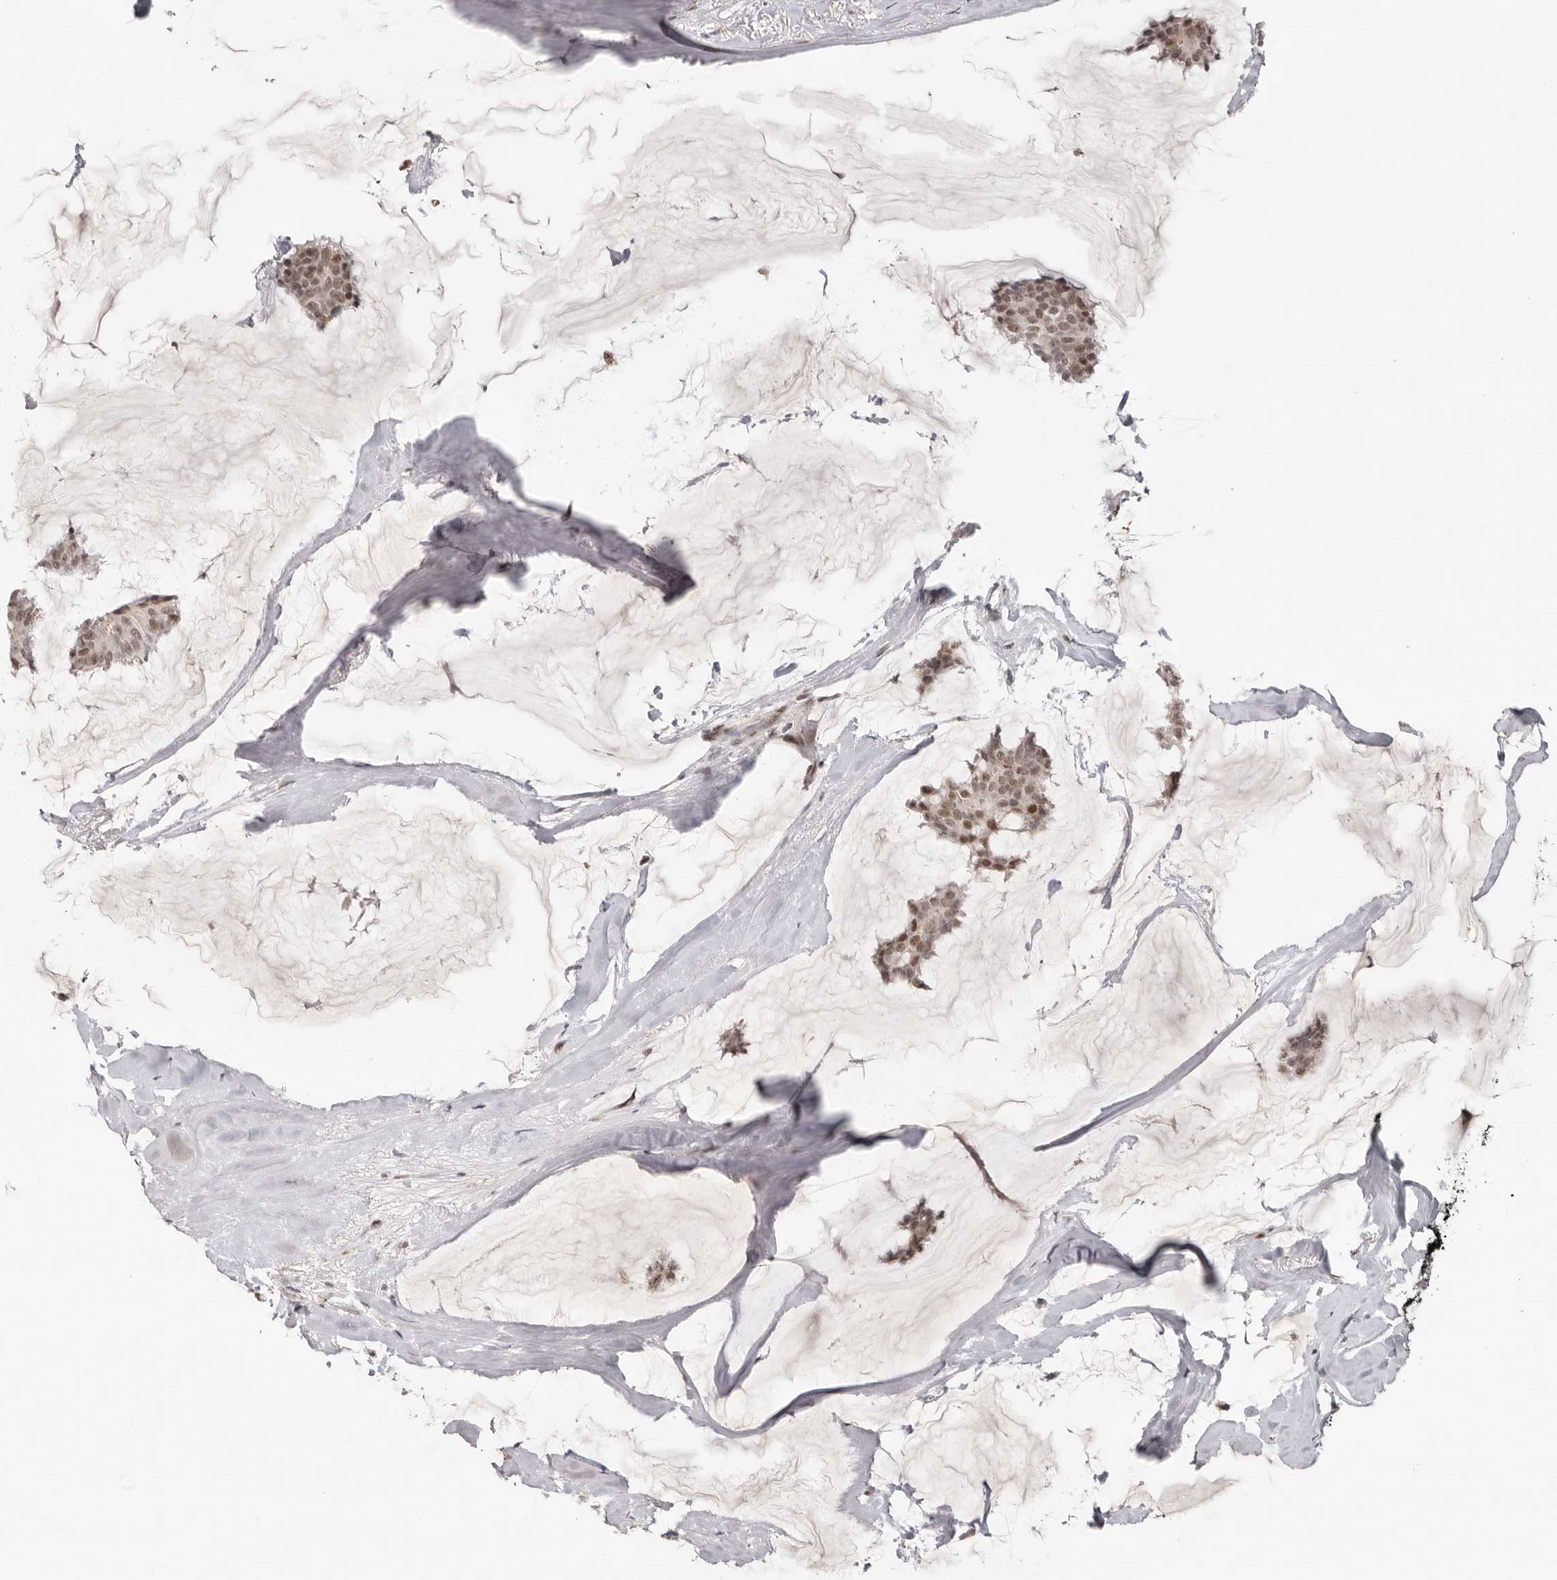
{"staining": {"intensity": "moderate", "quantity": ">75%", "location": "nuclear"}, "tissue": "breast cancer", "cell_type": "Tumor cells", "image_type": "cancer", "snomed": [{"axis": "morphology", "description": "Duct carcinoma"}, {"axis": "topography", "description": "Breast"}], "caption": "Tumor cells show medium levels of moderate nuclear positivity in approximately >75% of cells in breast invasive ductal carcinoma.", "gene": "SMAD7", "patient": {"sex": "female", "age": 93}}